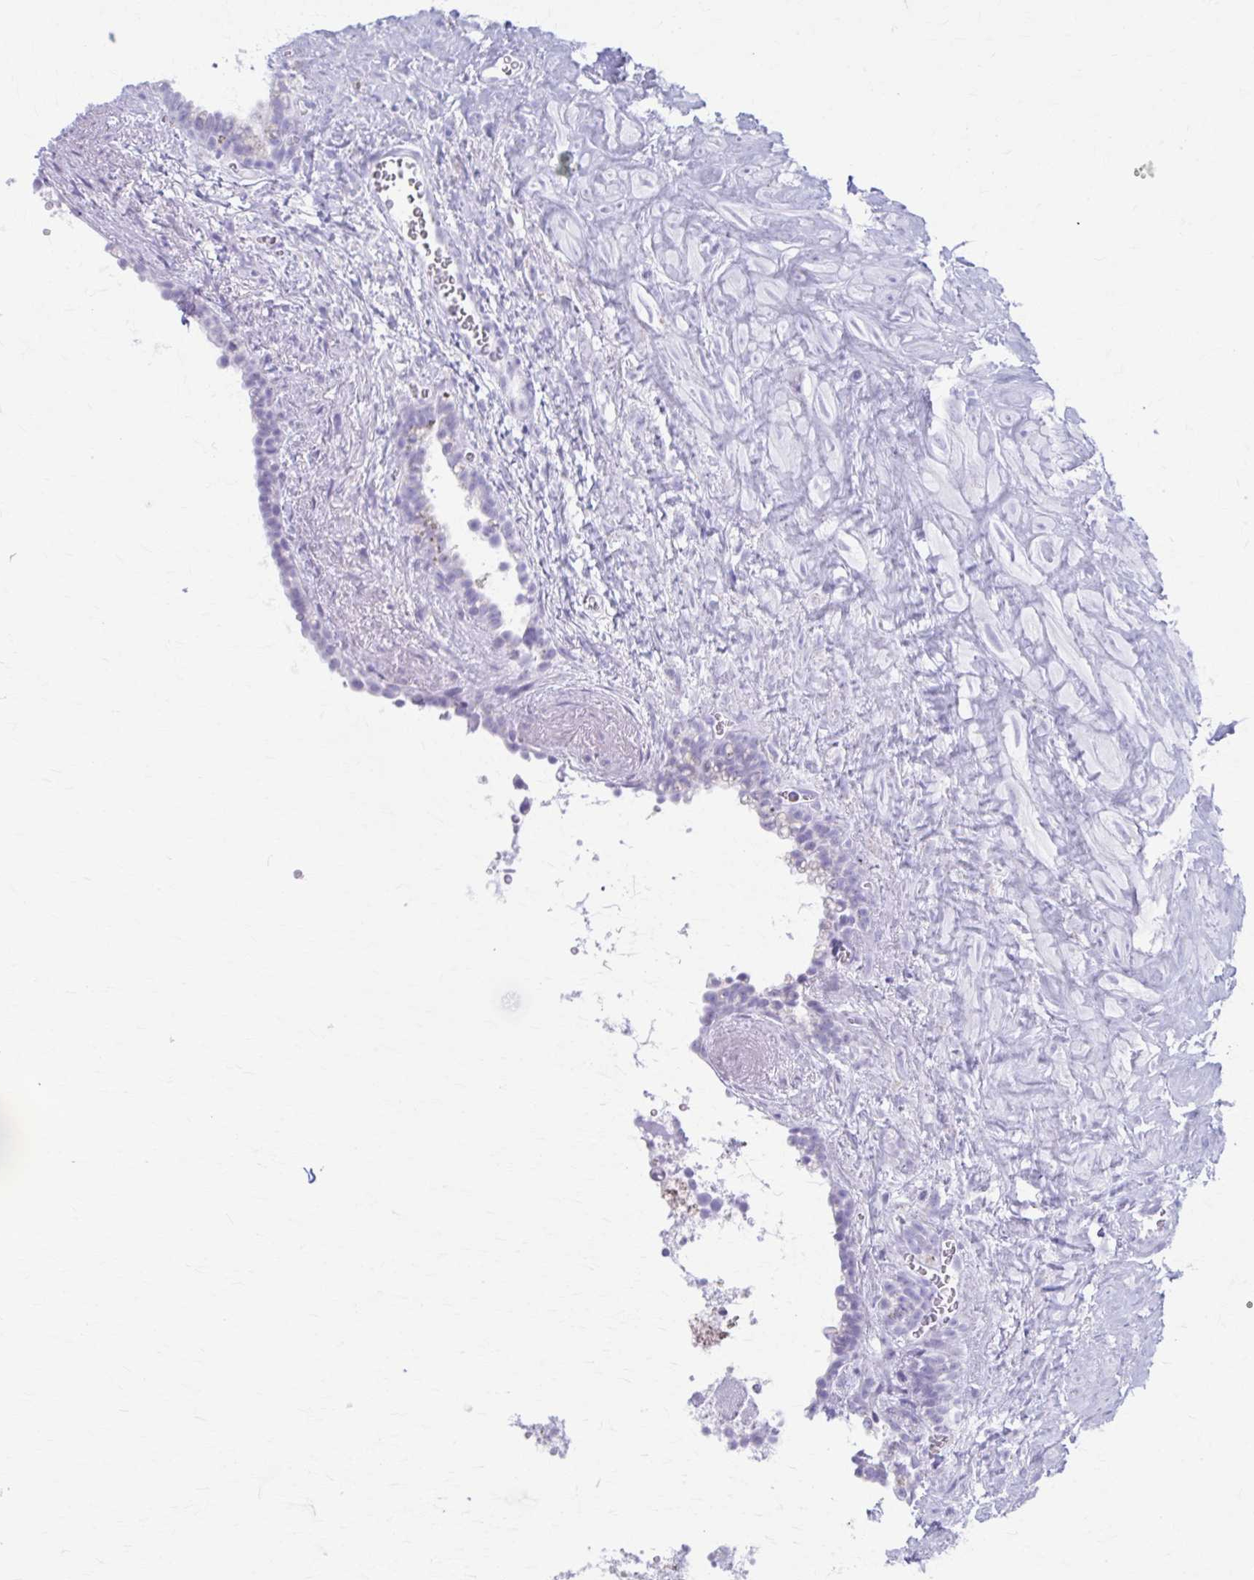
{"staining": {"intensity": "negative", "quantity": "none", "location": "none"}, "tissue": "seminal vesicle", "cell_type": "Glandular cells", "image_type": "normal", "snomed": [{"axis": "morphology", "description": "Normal tissue, NOS"}, {"axis": "topography", "description": "Seminal veicle"}], "caption": "Immunohistochemical staining of normal seminal vesicle shows no significant positivity in glandular cells. Brightfield microscopy of IHC stained with DAB (brown) and hematoxylin (blue), captured at high magnification.", "gene": "KCNE2", "patient": {"sex": "male", "age": 76}}